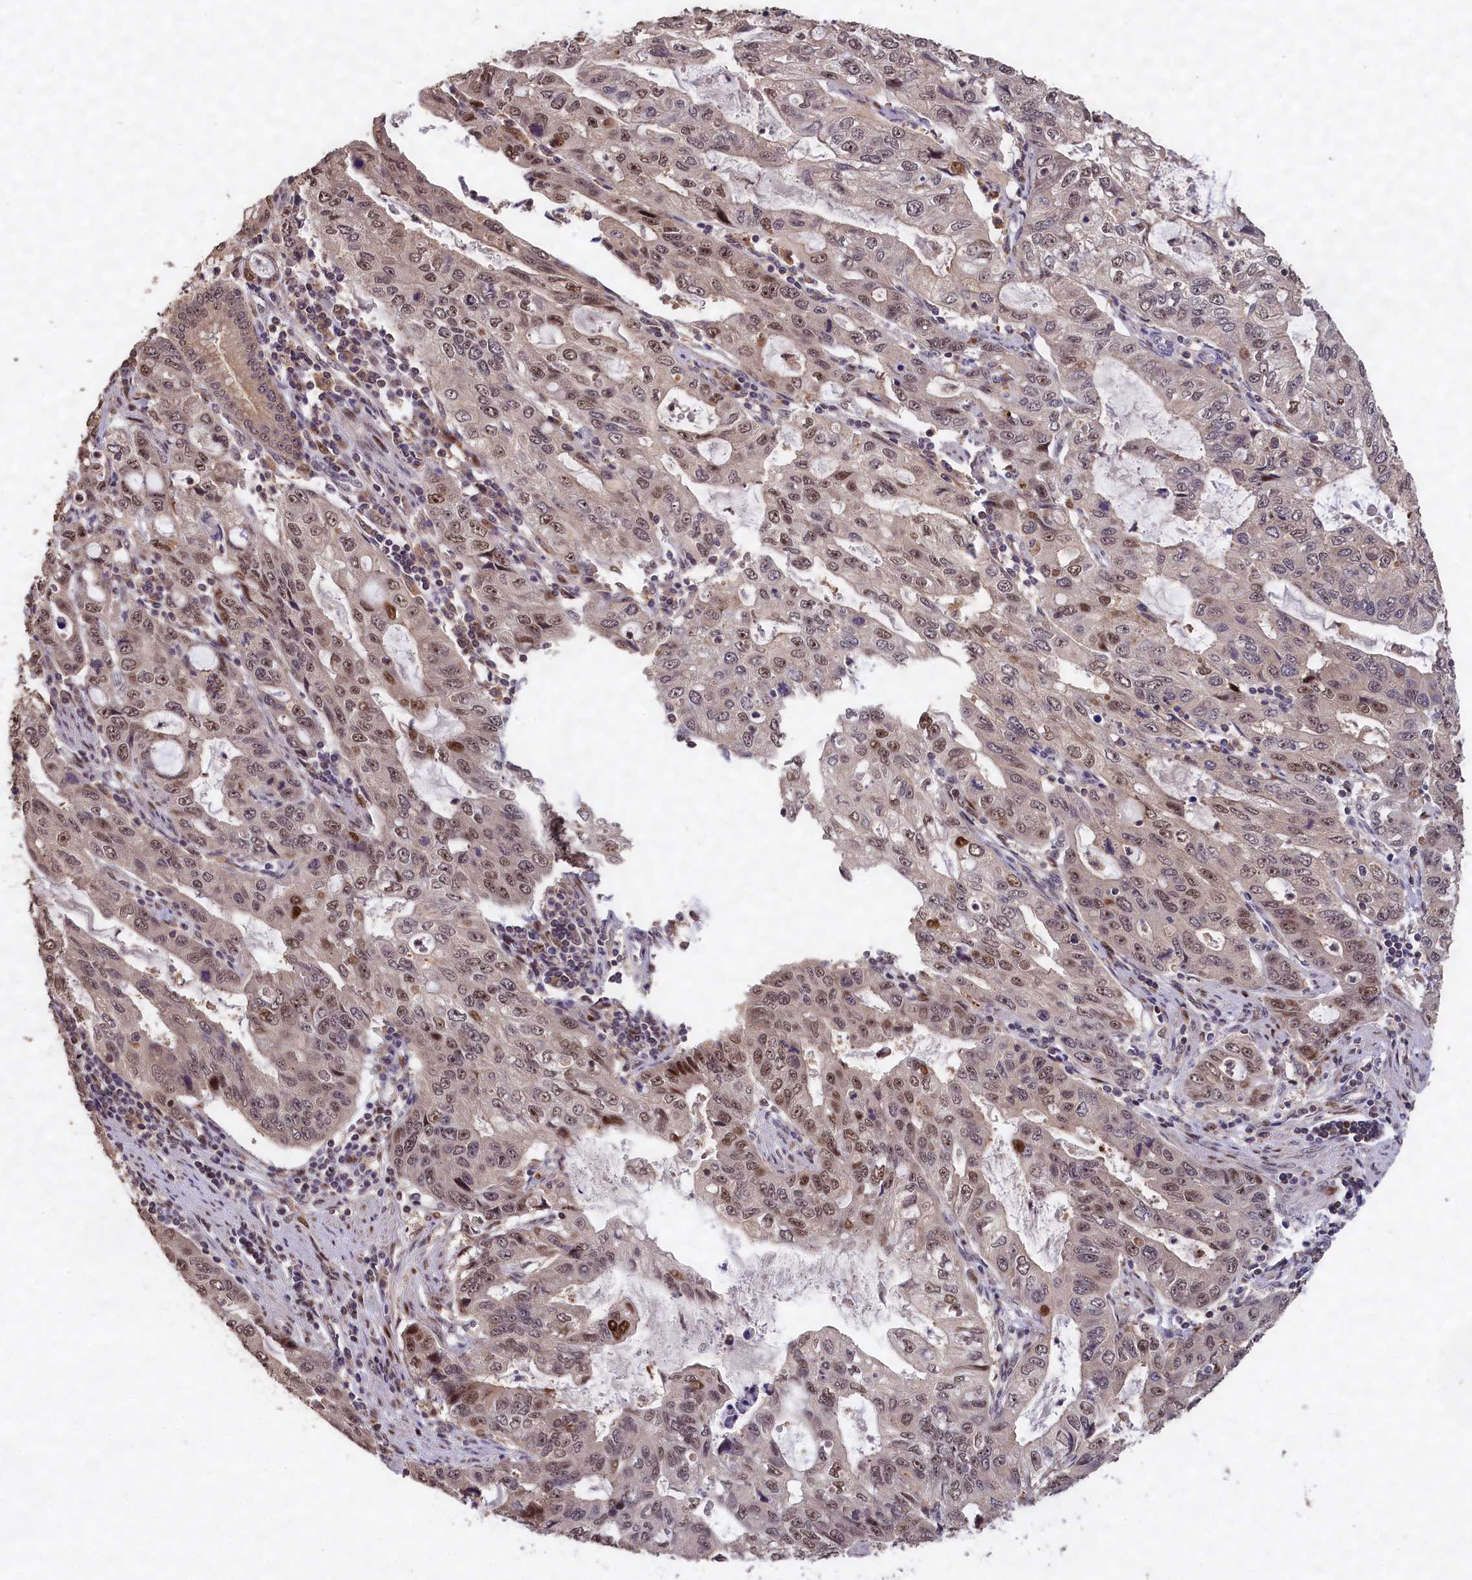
{"staining": {"intensity": "moderate", "quantity": ">75%", "location": "nuclear"}, "tissue": "stomach cancer", "cell_type": "Tumor cells", "image_type": "cancer", "snomed": [{"axis": "morphology", "description": "Adenocarcinoma, NOS"}, {"axis": "topography", "description": "Stomach, upper"}], "caption": "Human adenocarcinoma (stomach) stained for a protein (brown) demonstrates moderate nuclear positive expression in about >75% of tumor cells.", "gene": "PHAF1", "patient": {"sex": "female", "age": 52}}